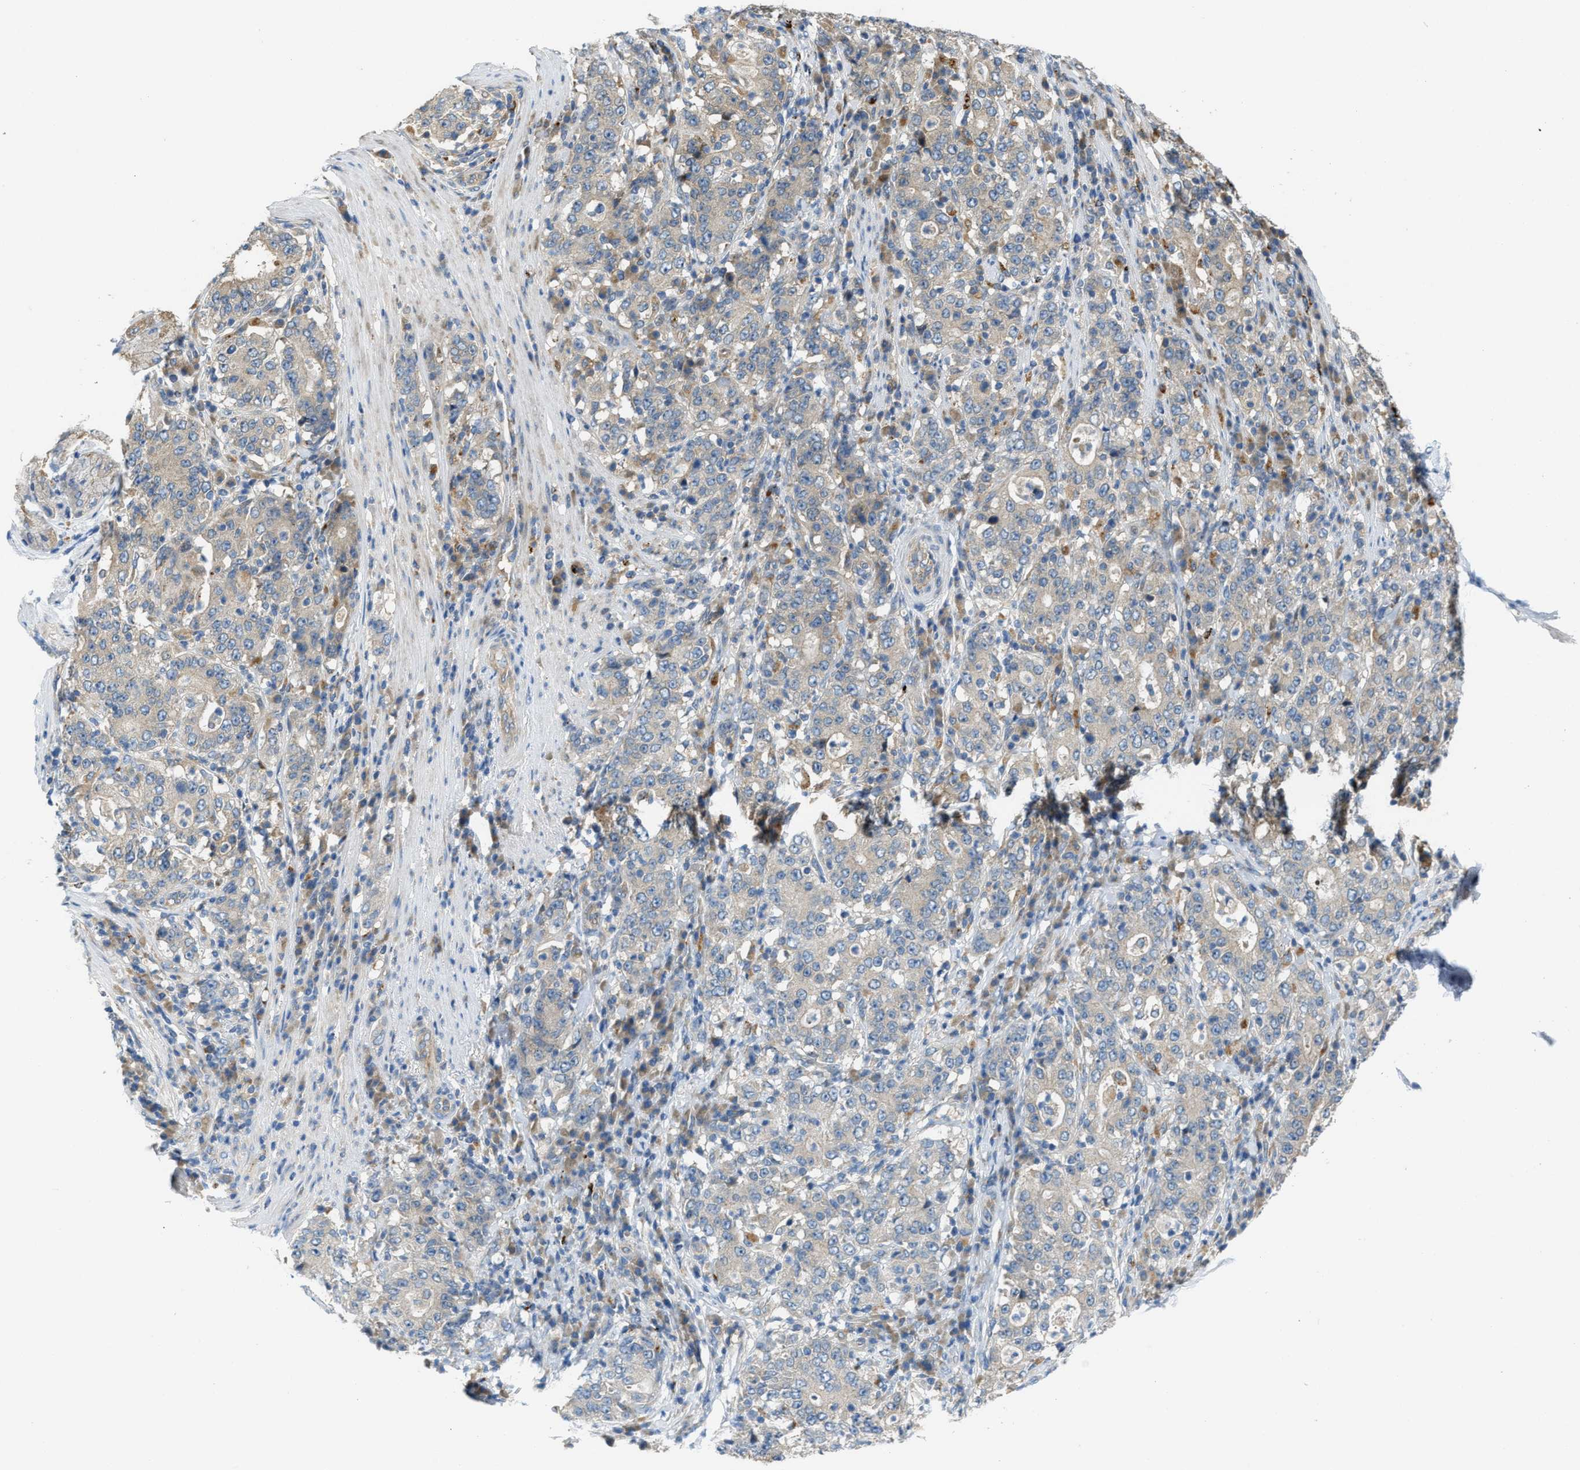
{"staining": {"intensity": "weak", "quantity": "25%-75%", "location": "cytoplasmic/membranous"}, "tissue": "stomach cancer", "cell_type": "Tumor cells", "image_type": "cancer", "snomed": [{"axis": "morphology", "description": "Normal tissue, NOS"}, {"axis": "morphology", "description": "Adenocarcinoma, NOS"}, {"axis": "topography", "description": "Stomach, upper"}, {"axis": "topography", "description": "Stomach"}], "caption": "An image of human stomach cancer stained for a protein displays weak cytoplasmic/membranous brown staining in tumor cells. (DAB (3,3'-diaminobenzidine) IHC with brightfield microscopy, high magnification).", "gene": "KLHDC10", "patient": {"sex": "male", "age": 59}}